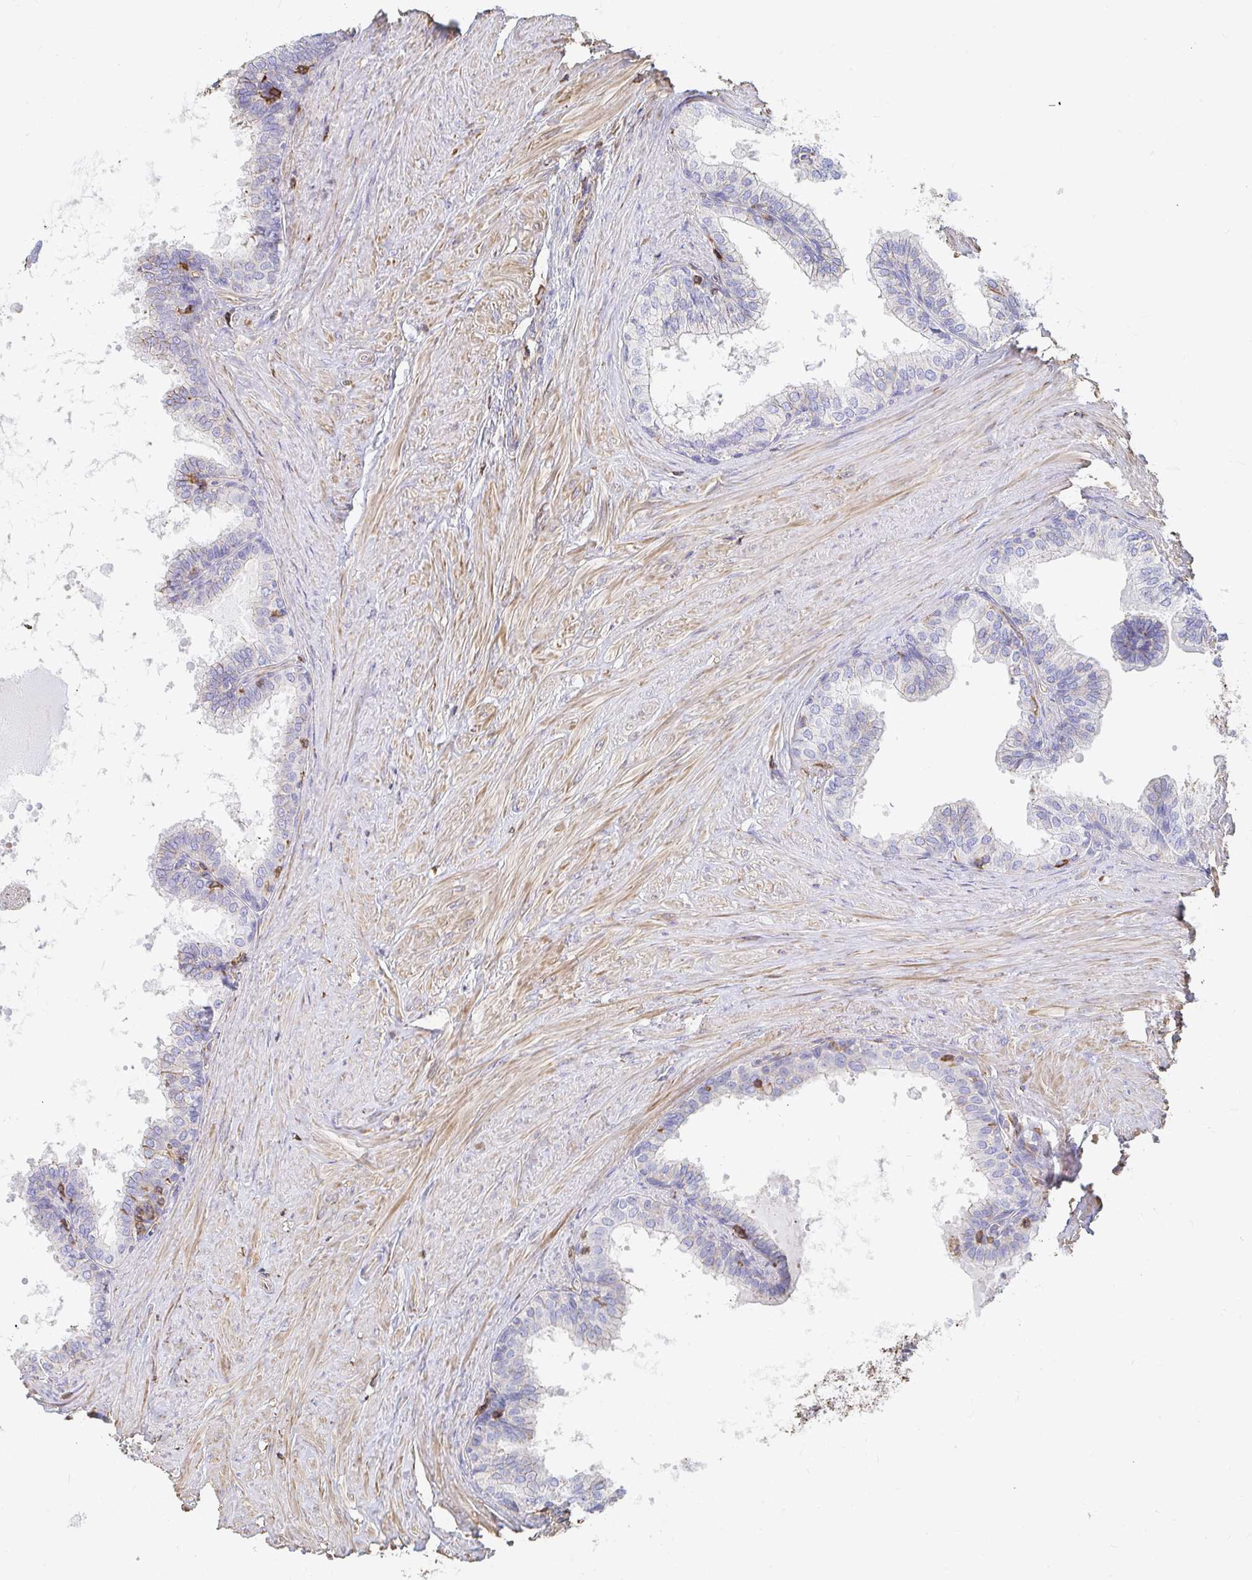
{"staining": {"intensity": "moderate", "quantity": "<25%", "location": "cytoplasmic/membranous"}, "tissue": "prostate", "cell_type": "Glandular cells", "image_type": "normal", "snomed": [{"axis": "morphology", "description": "Normal tissue, NOS"}, {"axis": "topography", "description": "Prostate"}, {"axis": "topography", "description": "Peripheral nerve tissue"}], "caption": "Protein staining of unremarkable prostate displays moderate cytoplasmic/membranous staining in about <25% of glandular cells.", "gene": "PTPN14", "patient": {"sex": "male", "age": 55}}